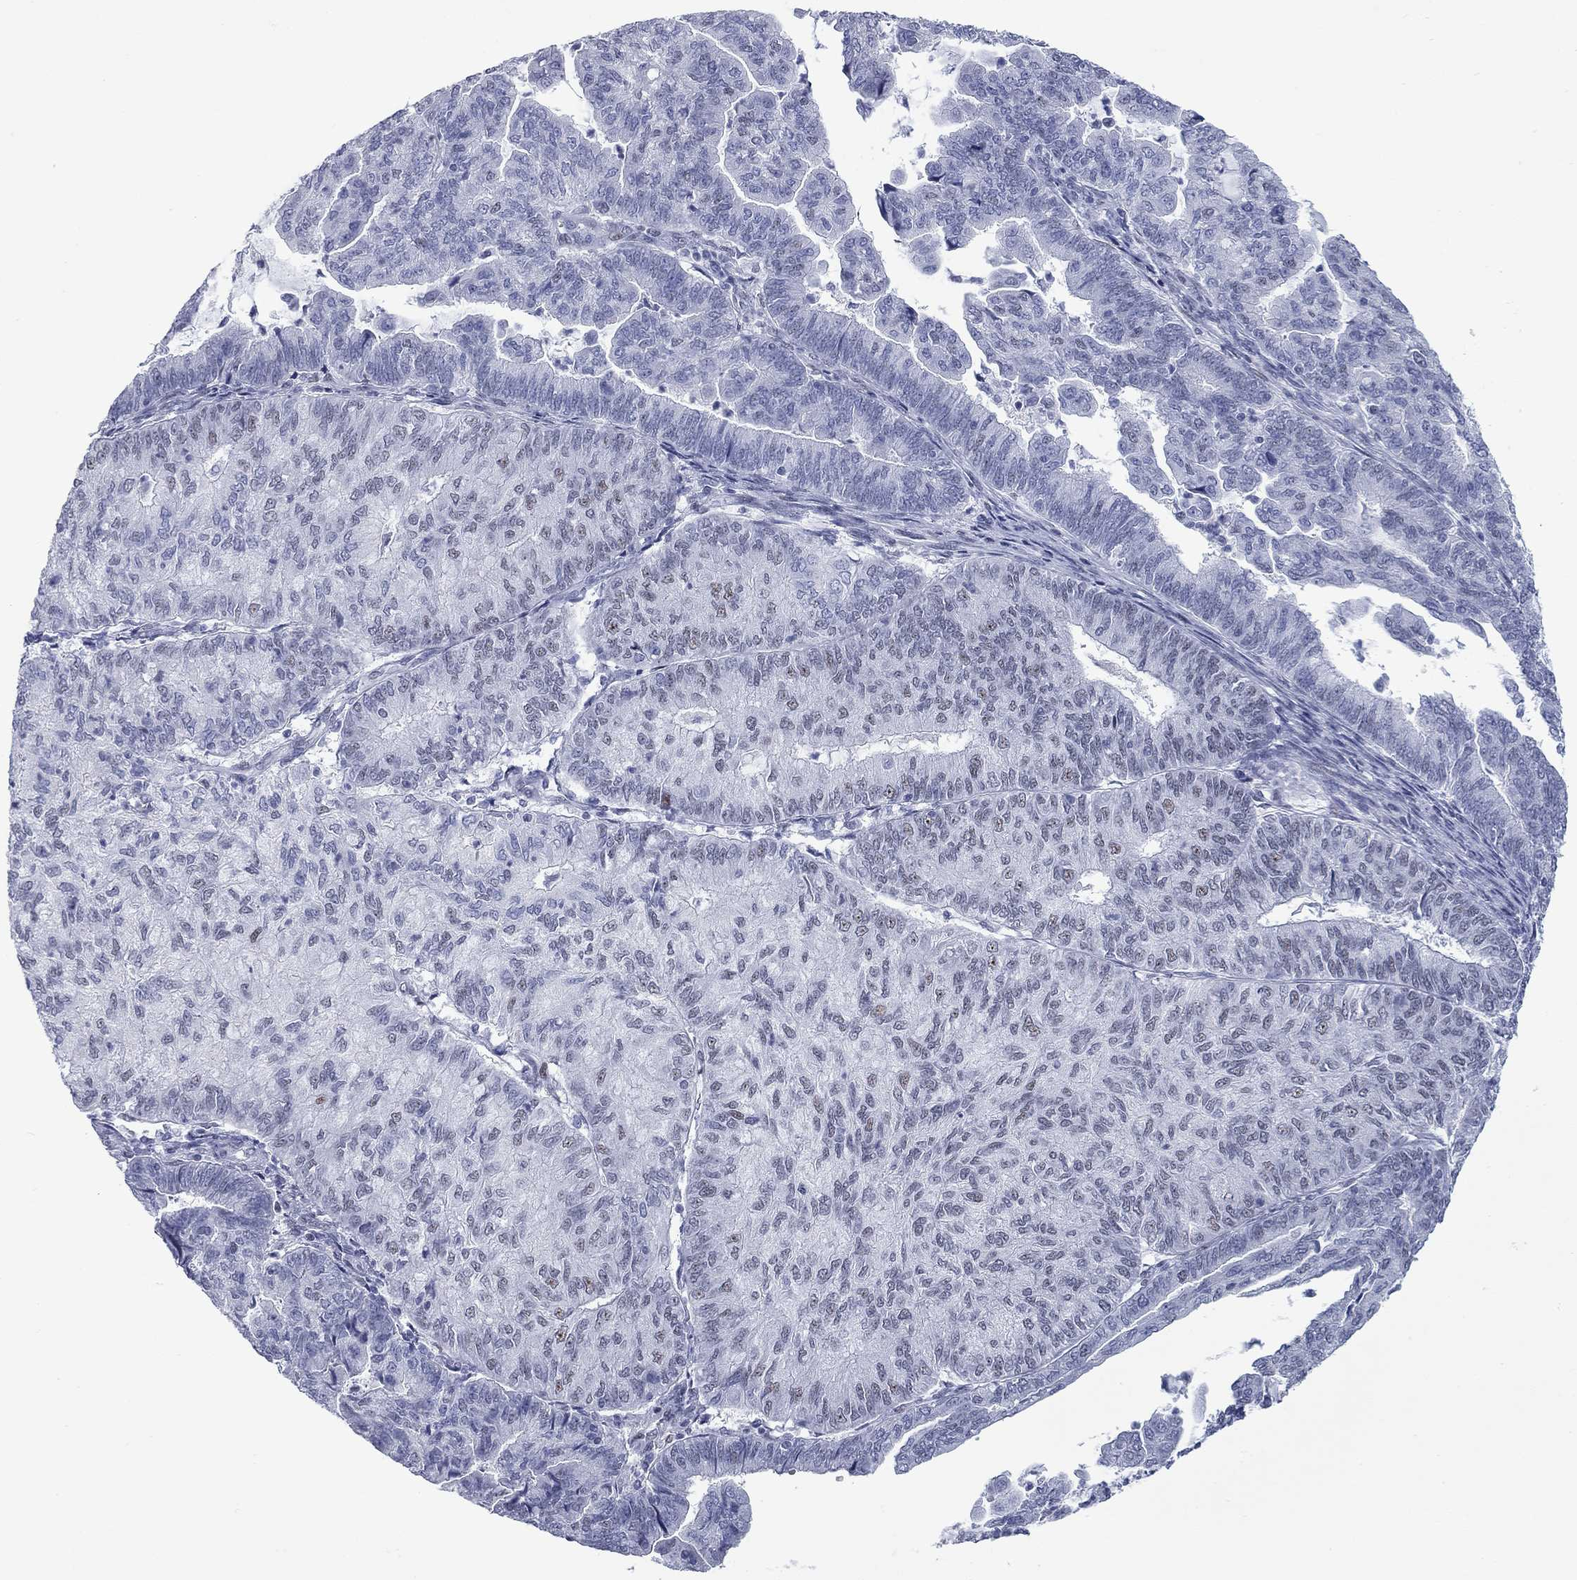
{"staining": {"intensity": "weak", "quantity": "<25%", "location": "nuclear"}, "tissue": "endometrial cancer", "cell_type": "Tumor cells", "image_type": "cancer", "snomed": [{"axis": "morphology", "description": "Adenocarcinoma, NOS"}, {"axis": "topography", "description": "Endometrium"}], "caption": "Tumor cells show no significant protein staining in endometrial cancer (adenocarcinoma).", "gene": "ASF1B", "patient": {"sex": "female", "age": 82}}